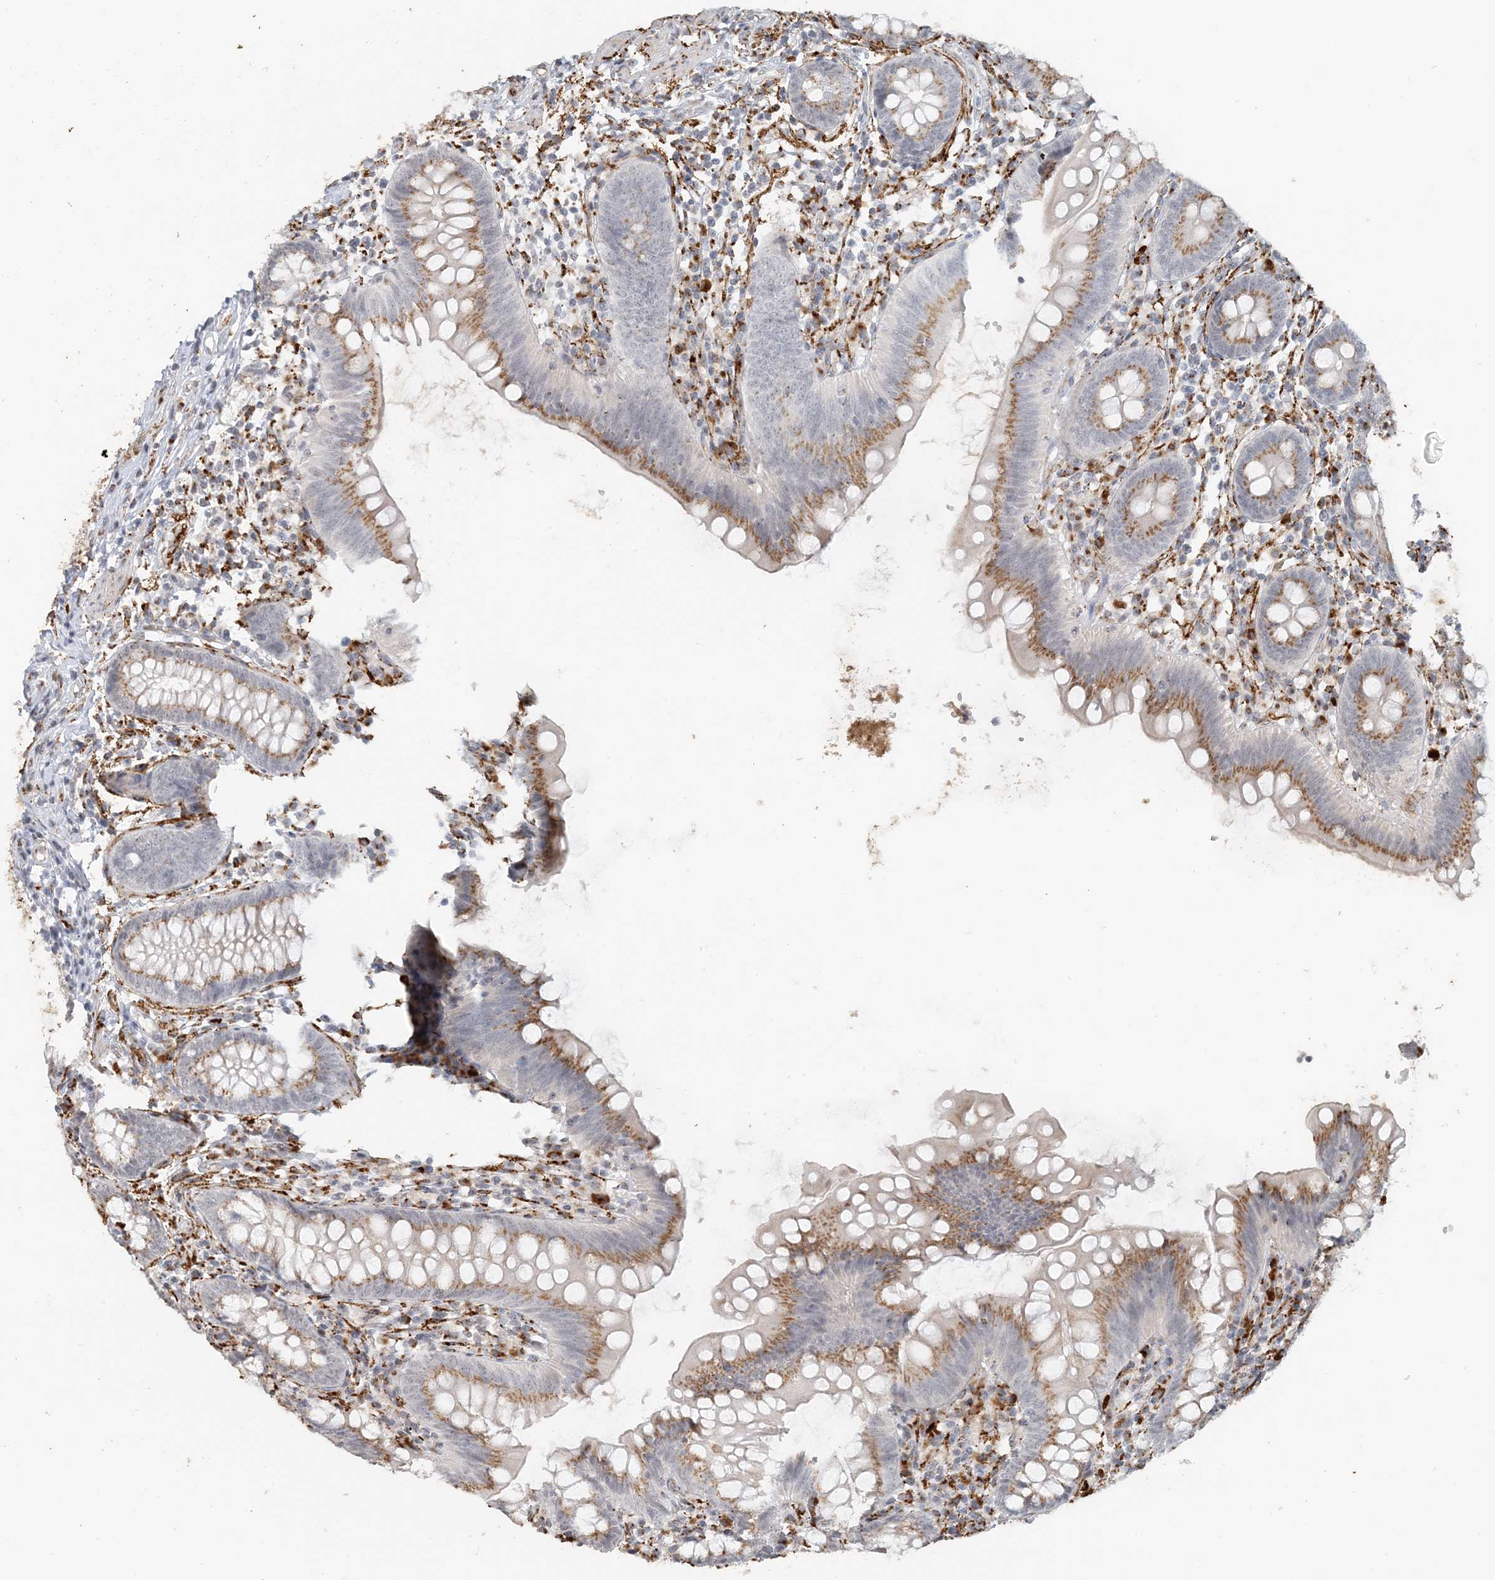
{"staining": {"intensity": "moderate", "quantity": "25%-75%", "location": "cytoplasmic/membranous"}, "tissue": "appendix", "cell_type": "Glandular cells", "image_type": "normal", "snomed": [{"axis": "morphology", "description": "Normal tissue, NOS"}, {"axis": "topography", "description": "Appendix"}], "caption": "Immunohistochemical staining of unremarkable human appendix displays moderate cytoplasmic/membranous protein expression in about 25%-75% of glandular cells. The protein is shown in brown color, while the nuclei are stained blue.", "gene": "ZCCHC4", "patient": {"sex": "female", "age": 62}}